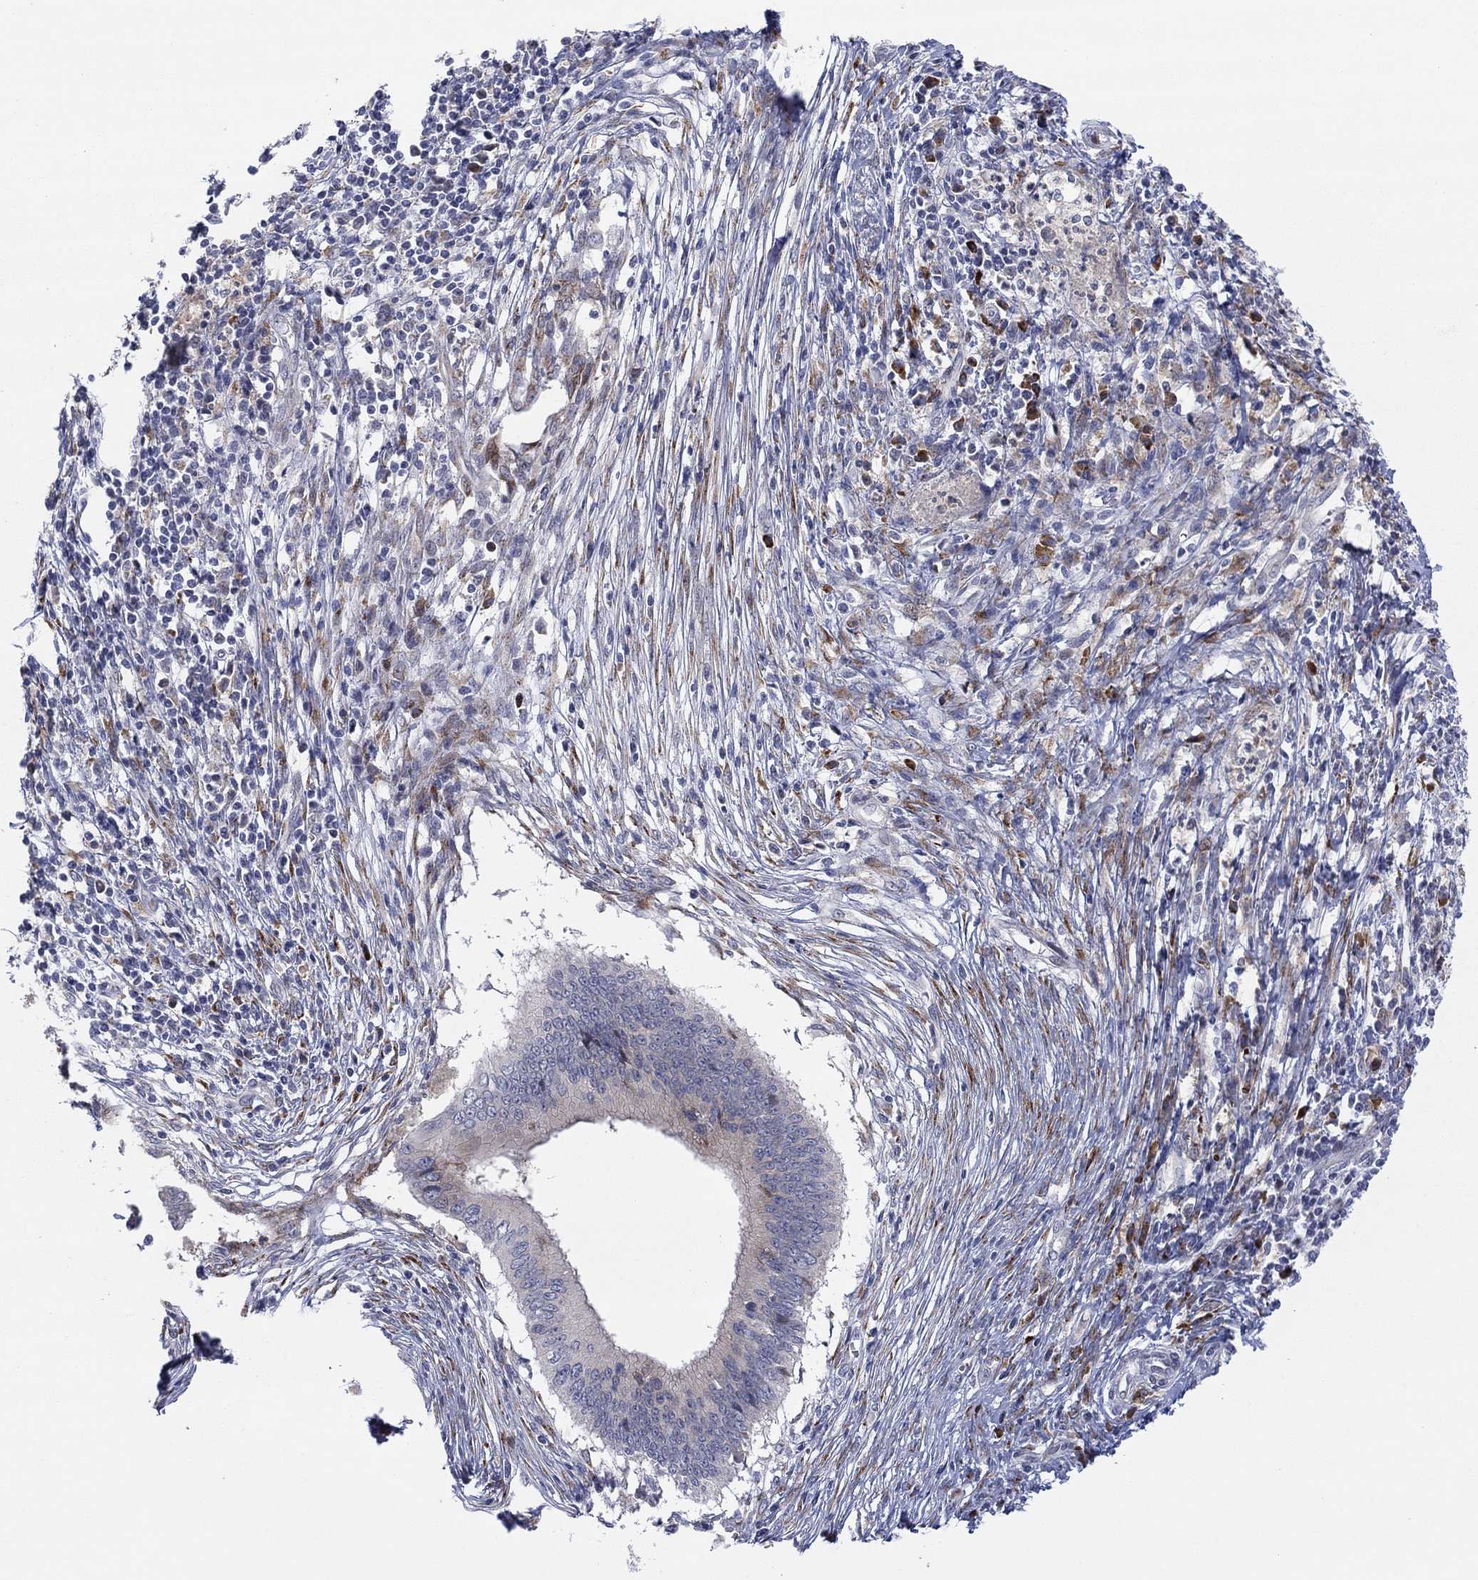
{"staining": {"intensity": "negative", "quantity": "none", "location": "none"}, "tissue": "cervical cancer", "cell_type": "Tumor cells", "image_type": "cancer", "snomed": [{"axis": "morphology", "description": "Adenocarcinoma, NOS"}, {"axis": "topography", "description": "Cervix"}], "caption": "DAB immunohistochemical staining of cervical cancer reveals no significant positivity in tumor cells.", "gene": "TTC21B", "patient": {"sex": "female", "age": 42}}